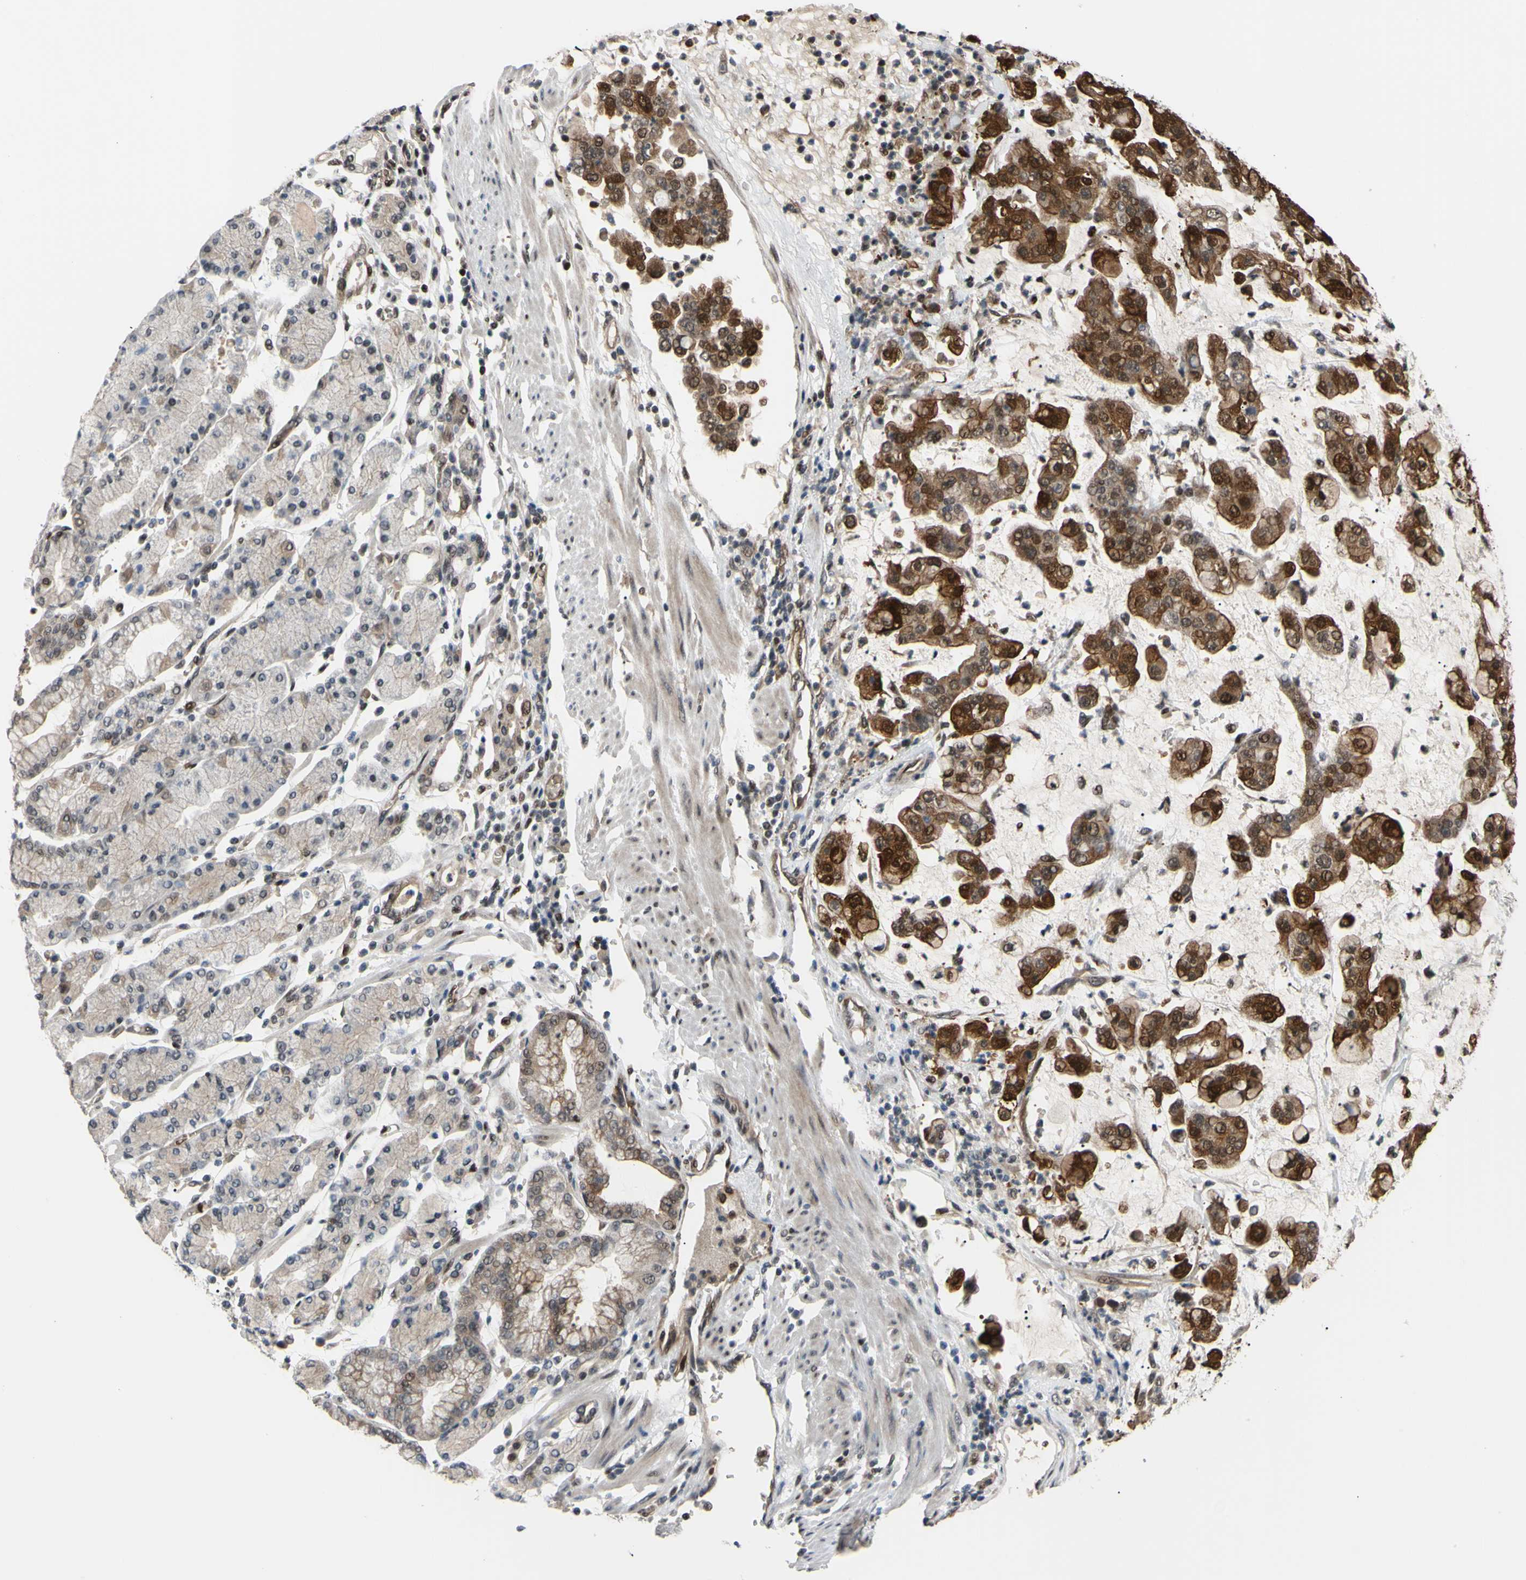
{"staining": {"intensity": "moderate", "quantity": "25%-75%", "location": "cytoplasmic/membranous"}, "tissue": "stomach cancer", "cell_type": "Tumor cells", "image_type": "cancer", "snomed": [{"axis": "morphology", "description": "Normal tissue, NOS"}, {"axis": "morphology", "description": "Adenocarcinoma, NOS"}, {"axis": "topography", "description": "Stomach, upper"}, {"axis": "topography", "description": "Stomach"}], "caption": "Stomach adenocarcinoma tissue demonstrates moderate cytoplasmic/membranous expression in about 25%-75% of tumor cells The staining is performed using DAB brown chromogen to label protein expression. The nuclei are counter-stained blue using hematoxylin.", "gene": "THAP12", "patient": {"sex": "male", "age": 76}}